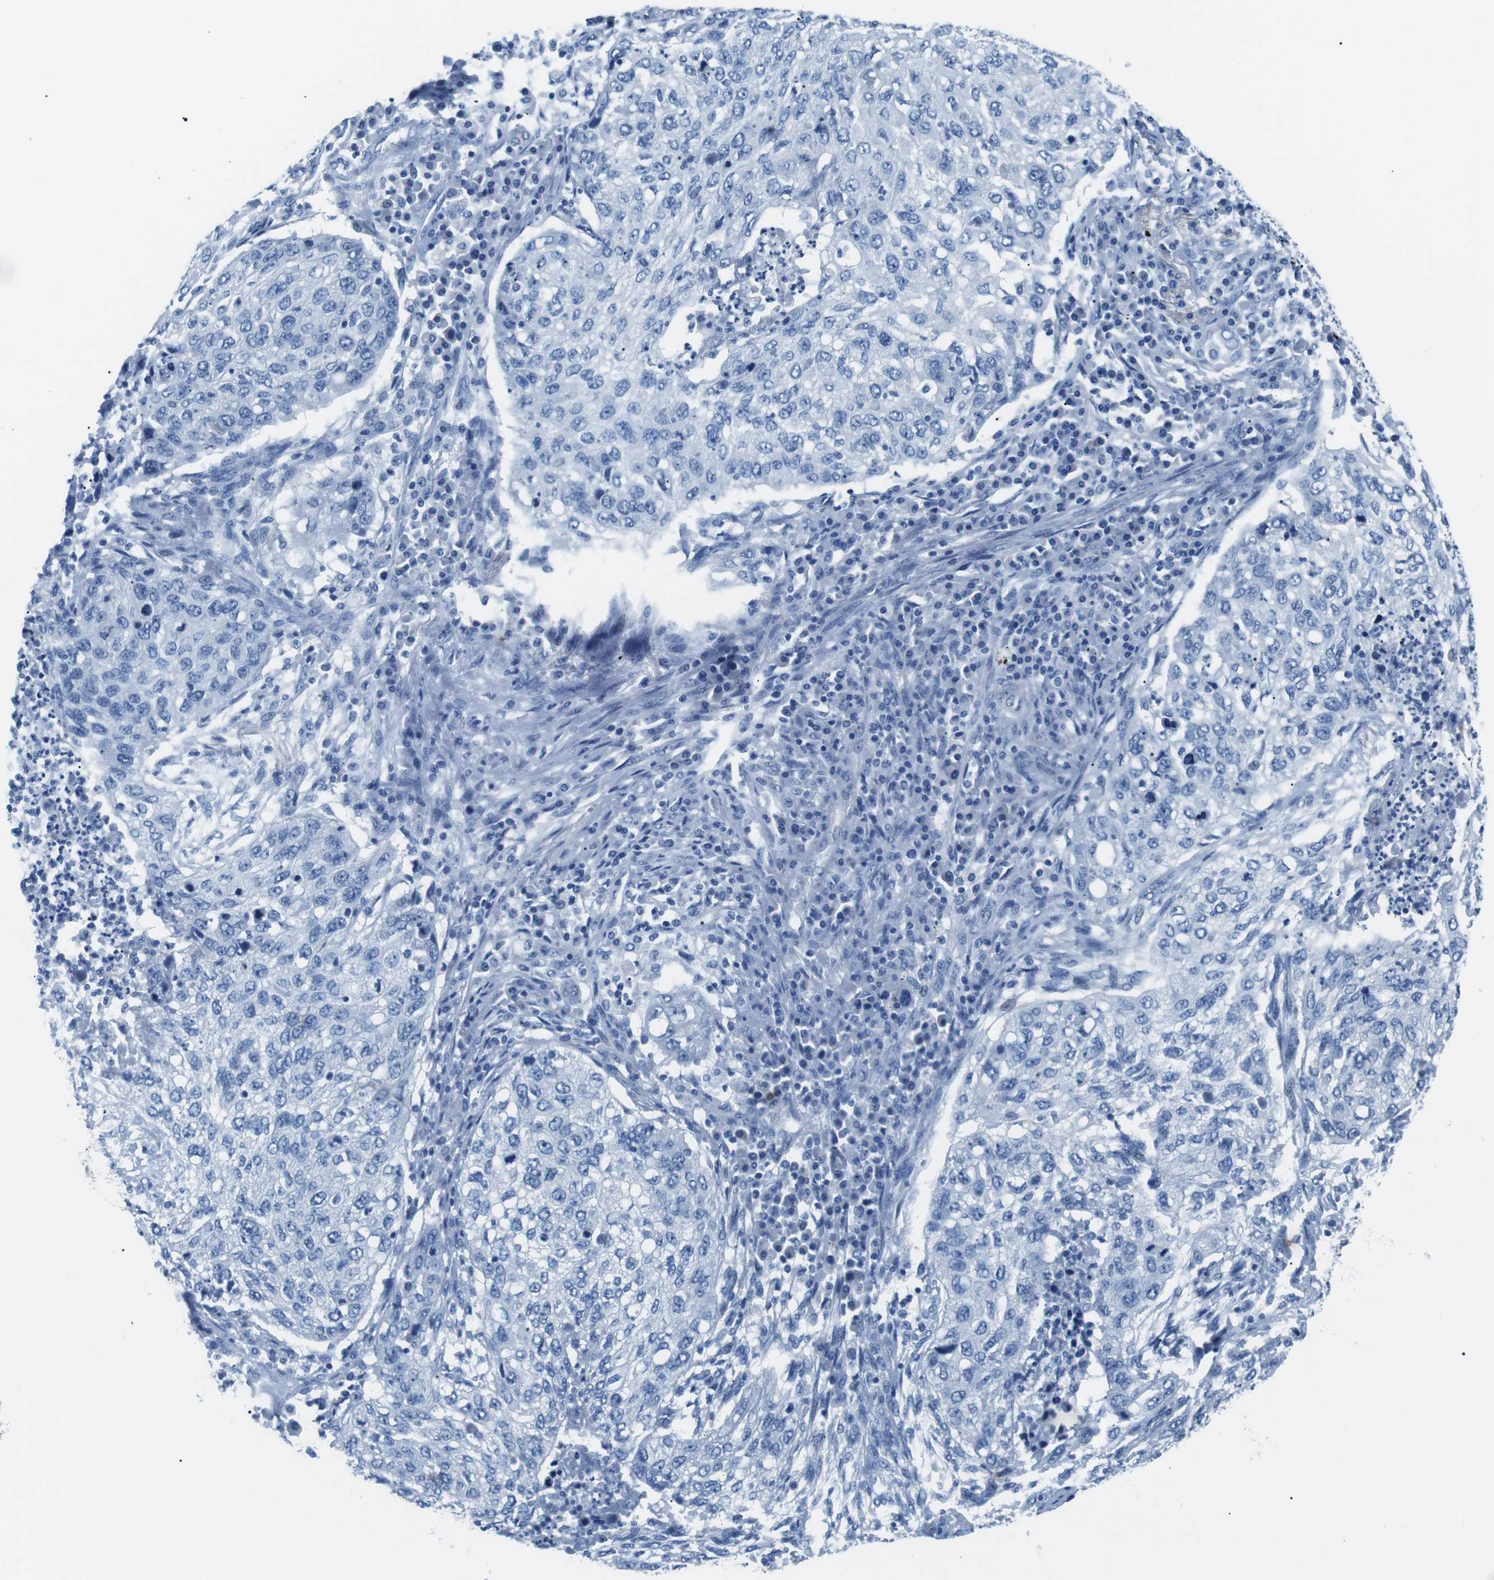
{"staining": {"intensity": "negative", "quantity": "none", "location": "none"}, "tissue": "lung cancer", "cell_type": "Tumor cells", "image_type": "cancer", "snomed": [{"axis": "morphology", "description": "Squamous cell carcinoma, NOS"}, {"axis": "topography", "description": "Lung"}], "caption": "Lung cancer (squamous cell carcinoma) was stained to show a protein in brown. There is no significant positivity in tumor cells. (Immunohistochemistry, brightfield microscopy, high magnification).", "gene": "MUC2", "patient": {"sex": "female", "age": 63}}